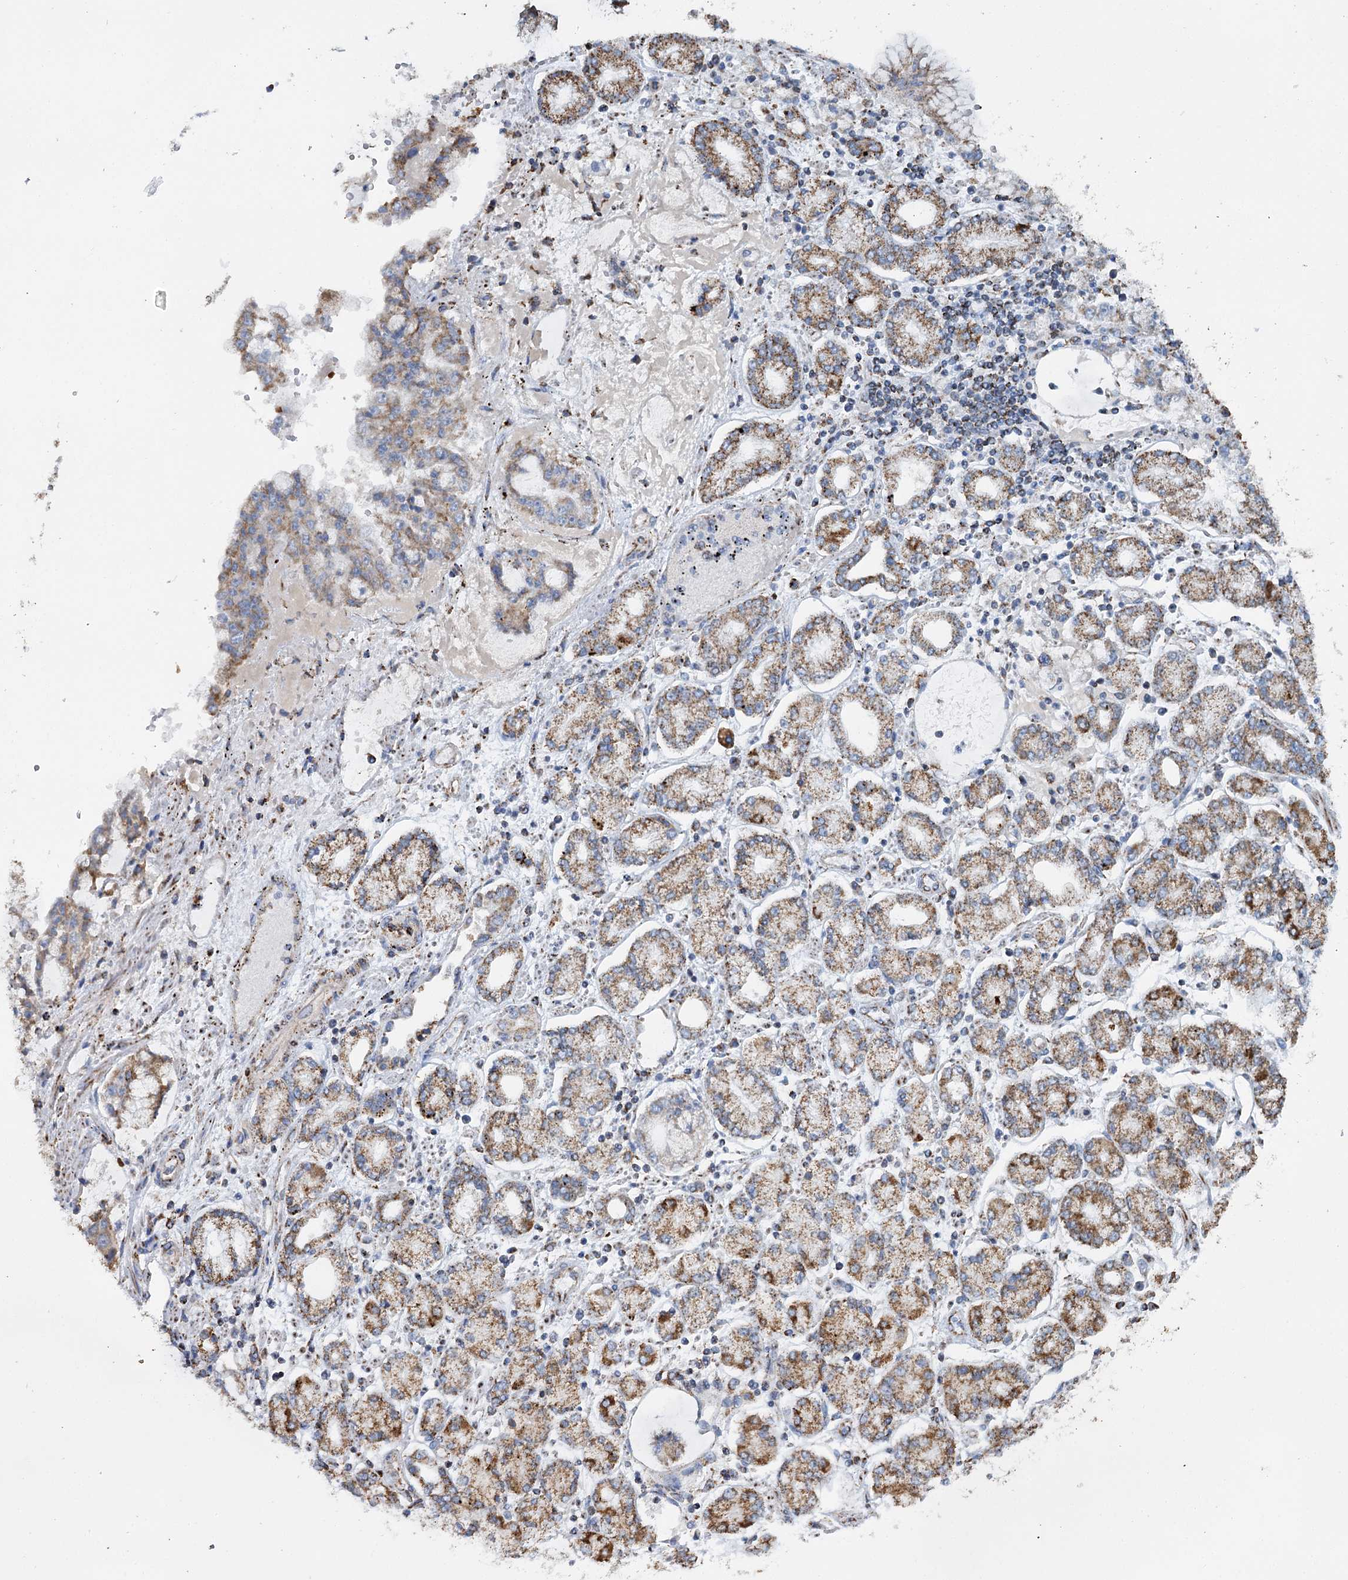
{"staining": {"intensity": "moderate", "quantity": ">75%", "location": "cytoplasmic/membranous"}, "tissue": "stomach cancer", "cell_type": "Tumor cells", "image_type": "cancer", "snomed": [{"axis": "morphology", "description": "Adenocarcinoma, NOS"}, {"axis": "topography", "description": "Stomach"}], "caption": "The histopathology image demonstrates staining of stomach cancer, revealing moderate cytoplasmic/membranous protein expression (brown color) within tumor cells.", "gene": "MRPL44", "patient": {"sex": "male", "age": 76}}